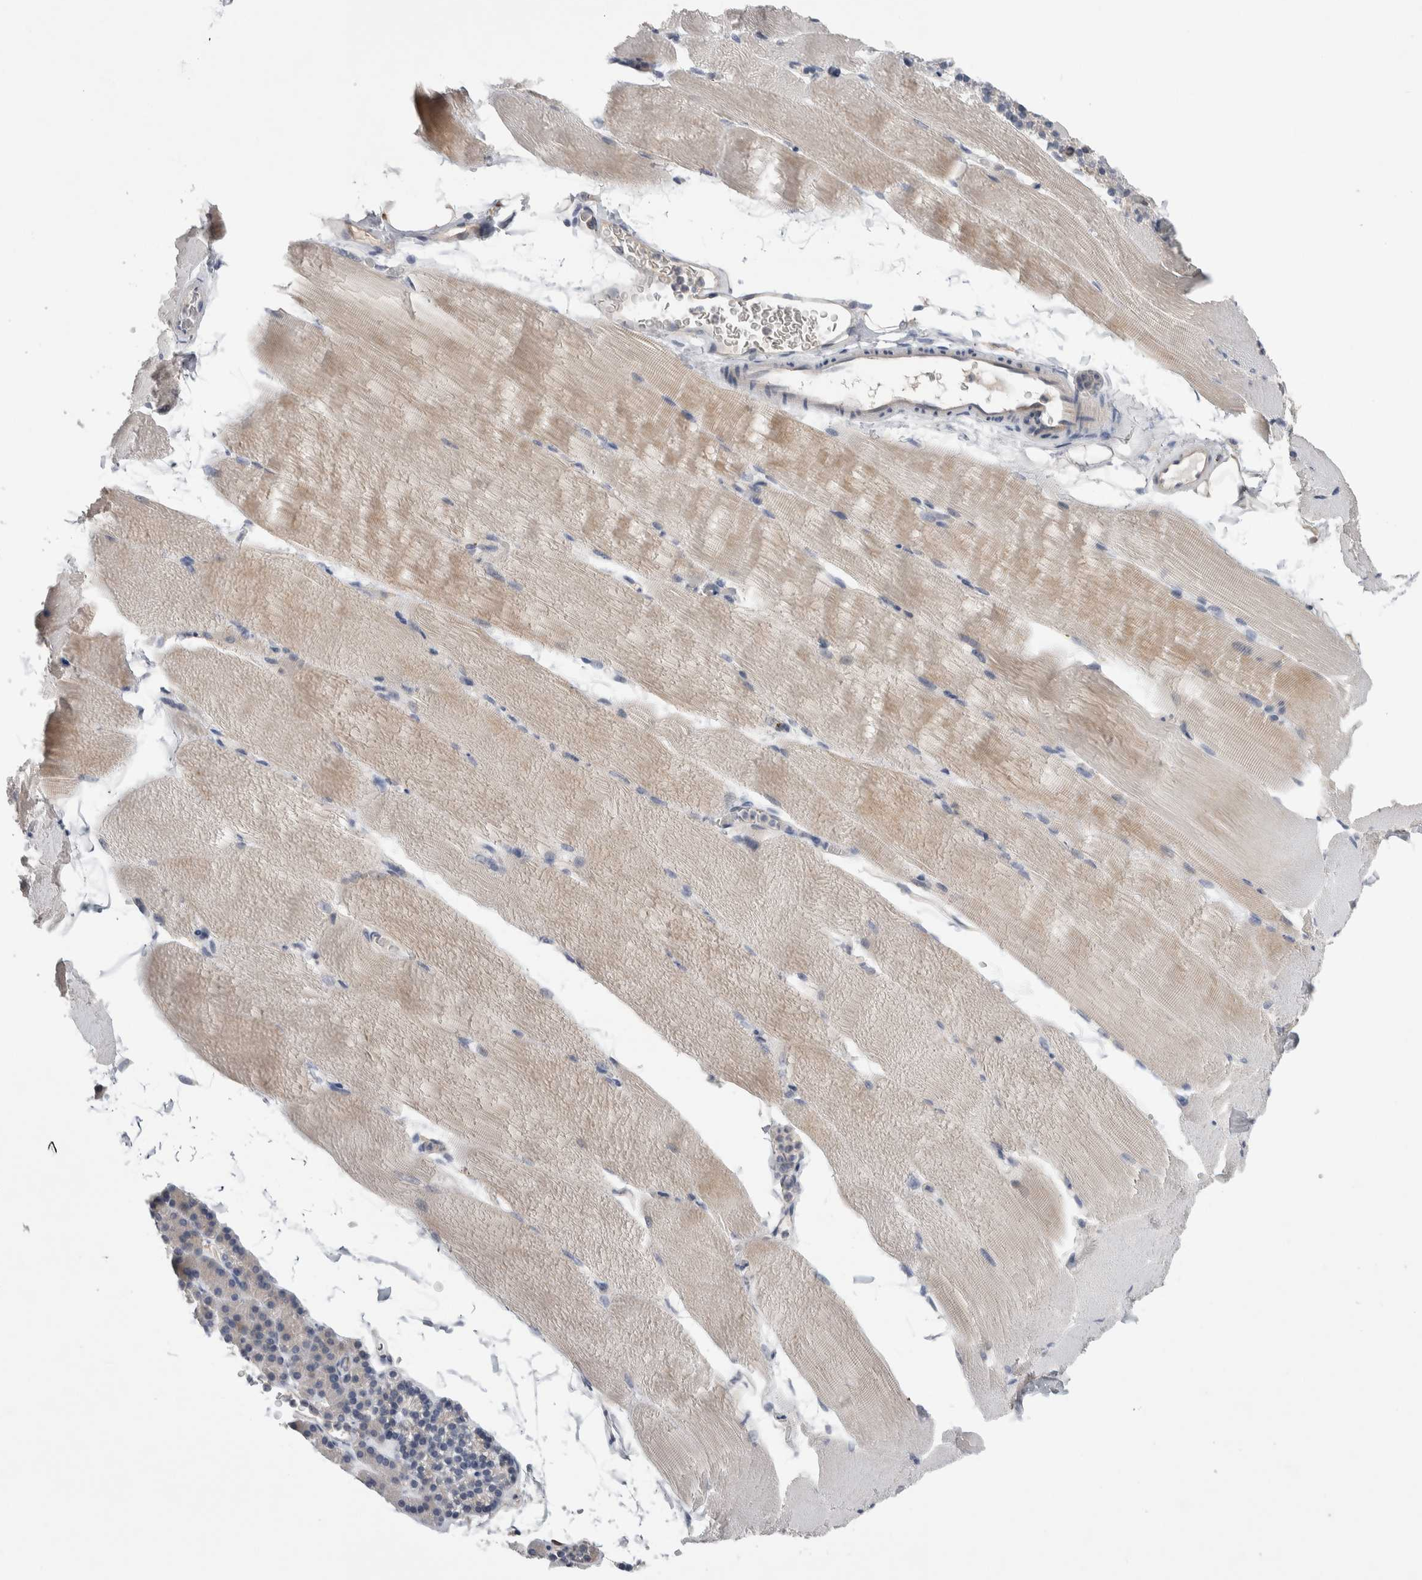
{"staining": {"intensity": "weak", "quantity": "<25%", "location": "cytoplasmic/membranous"}, "tissue": "skeletal muscle", "cell_type": "Myocytes", "image_type": "normal", "snomed": [{"axis": "morphology", "description": "Normal tissue, NOS"}, {"axis": "topography", "description": "Skeletal muscle"}, {"axis": "topography", "description": "Parathyroid gland"}], "caption": "A high-resolution image shows immunohistochemistry (IHC) staining of normal skeletal muscle, which shows no significant staining in myocytes.", "gene": "CEP131", "patient": {"sex": "female", "age": 37}}